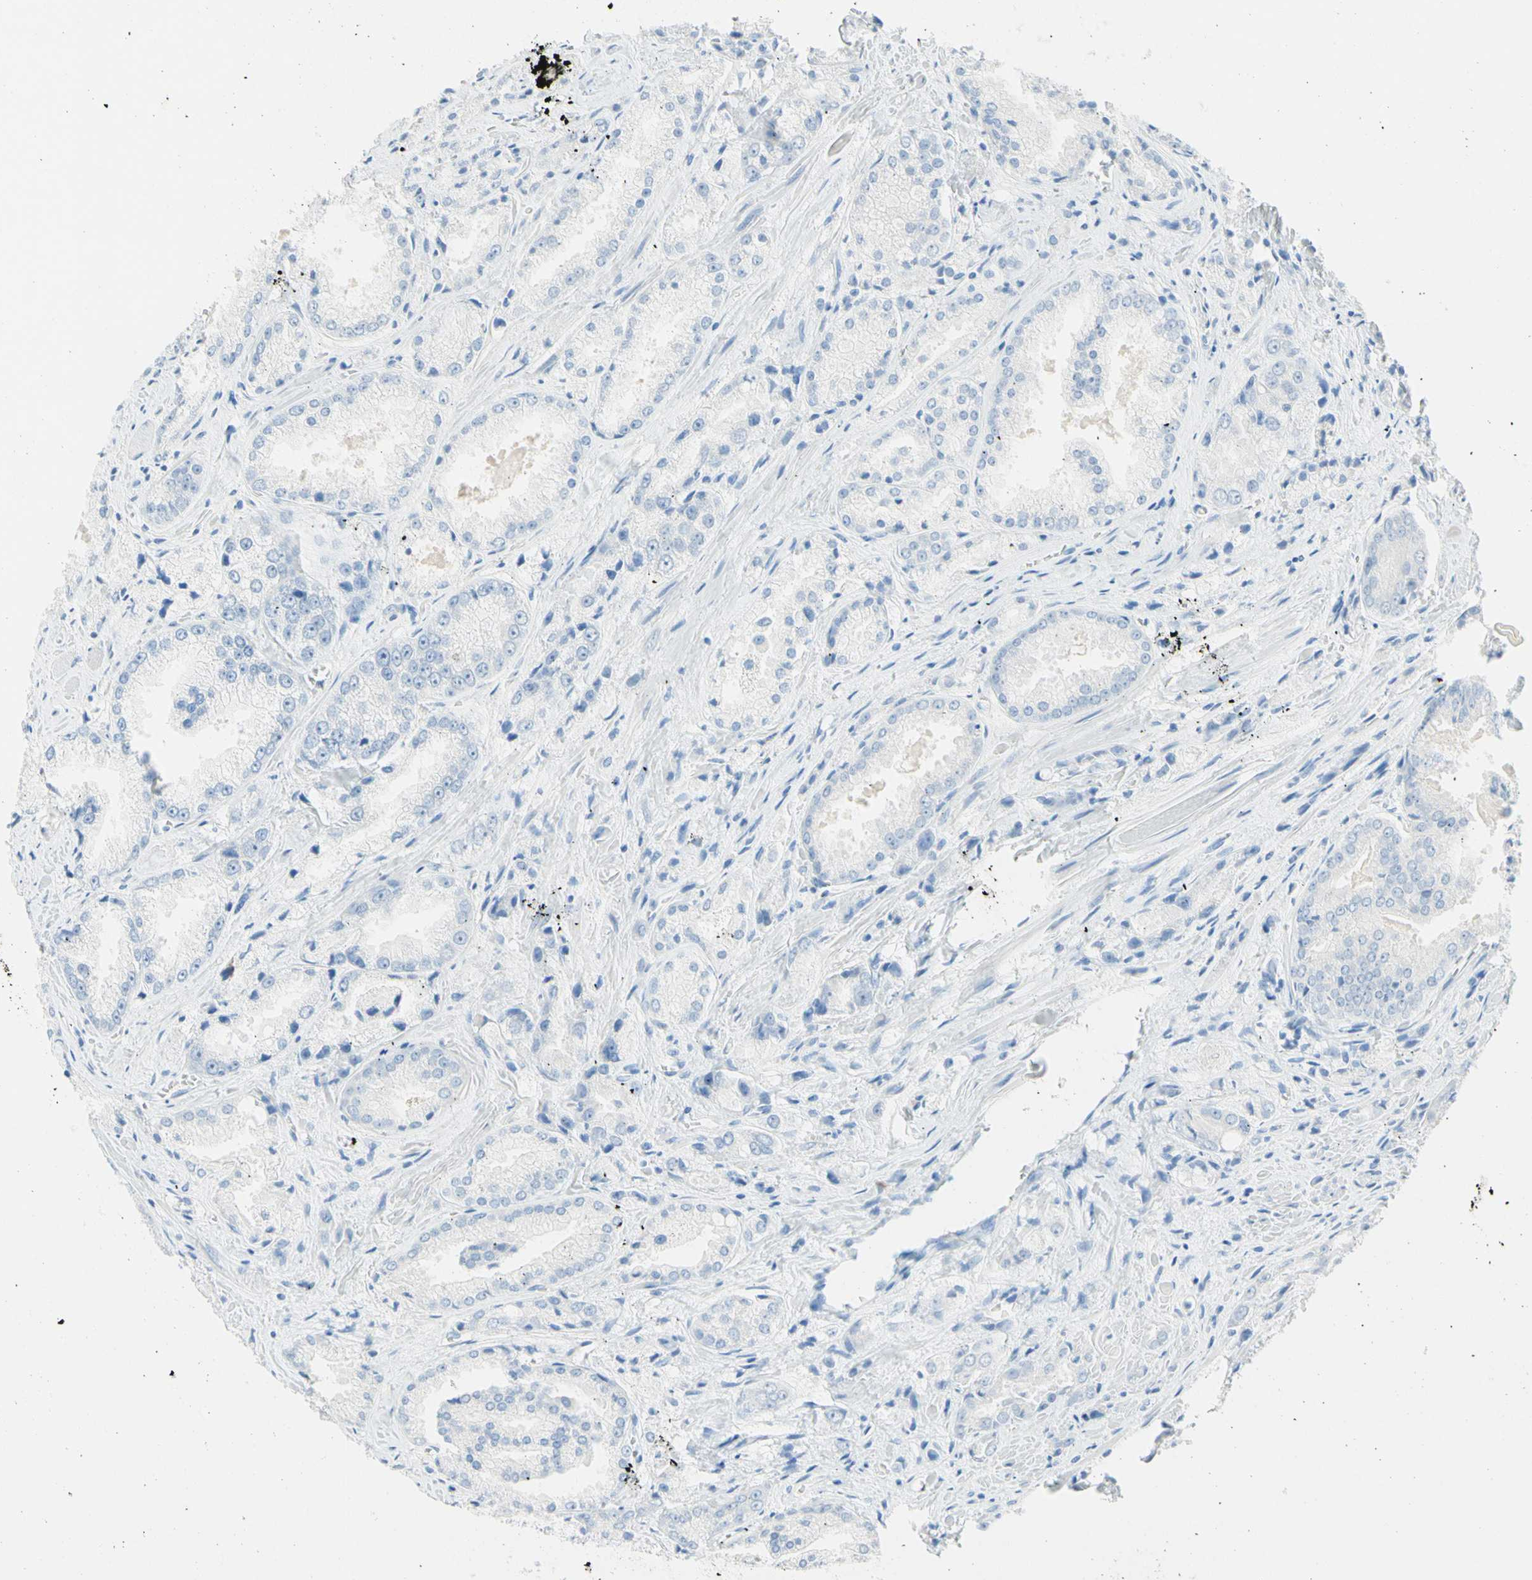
{"staining": {"intensity": "negative", "quantity": "none", "location": "none"}, "tissue": "prostate cancer", "cell_type": "Tumor cells", "image_type": "cancer", "snomed": [{"axis": "morphology", "description": "Adenocarcinoma, Low grade"}, {"axis": "topography", "description": "Prostate"}], "caption": "Immunohistochemical staining of human adenocarcinoma (low-grade) (prostate) shows no significant positivity in tumor cells.", "gene": "IL6ST", "patient": {"sex": "male", "age": 64}}